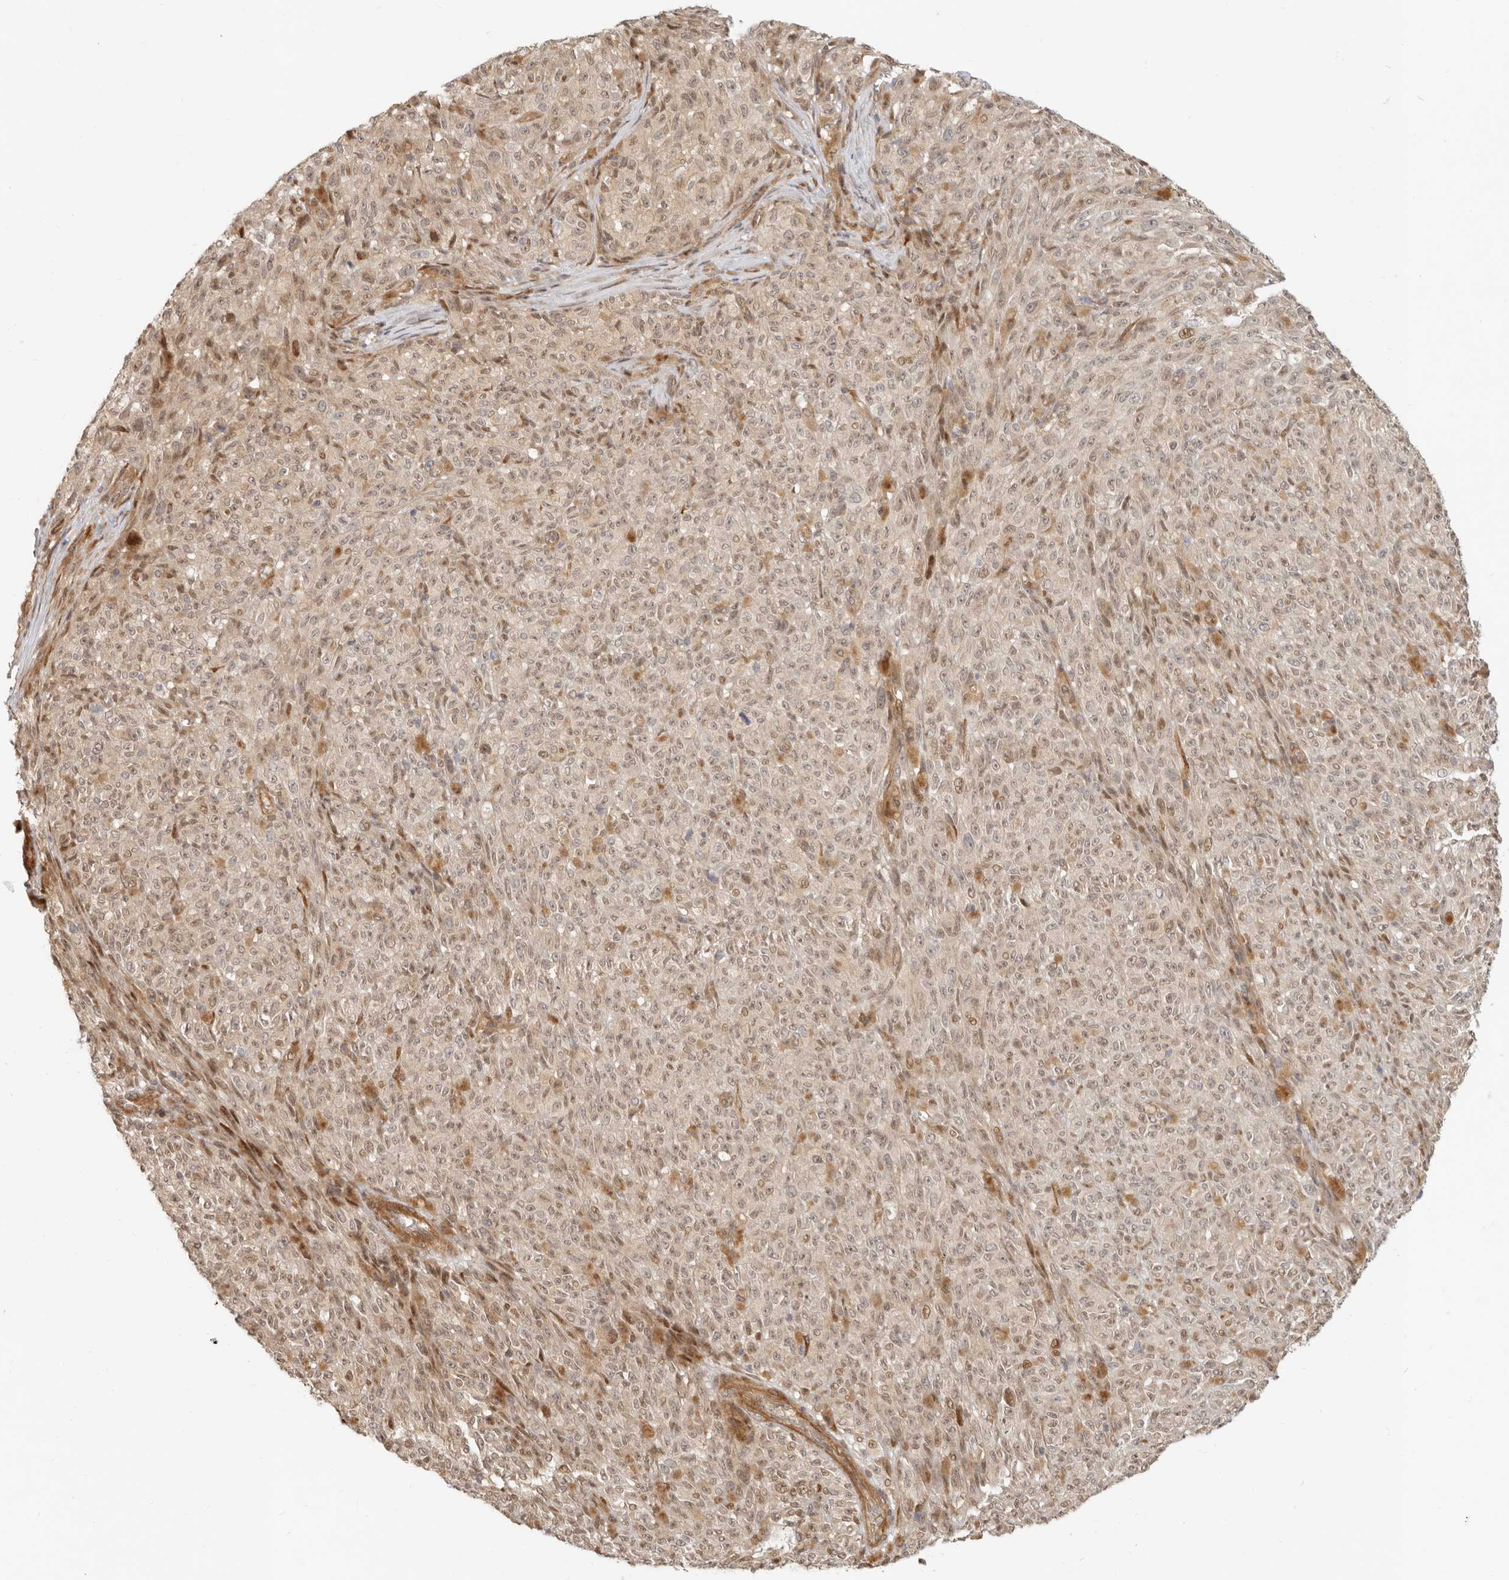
{"staining": {"intensity": "negative", "quantity": "none", "location": "none"}, "tissue": "melanoma", "cell_type": "Tumor cells", "image_type": "cancer", "snomed": [{"axis": "morphology", "description": "Malignant melanoma, NOS"}, {"axis": "topography", "description": "Skin"}], "caption": "Melanoma stained for a protein using IHC displays no staining tumor cells.", "gene": "TUFT1", "patient": {"sex": "female", "age": 82}}